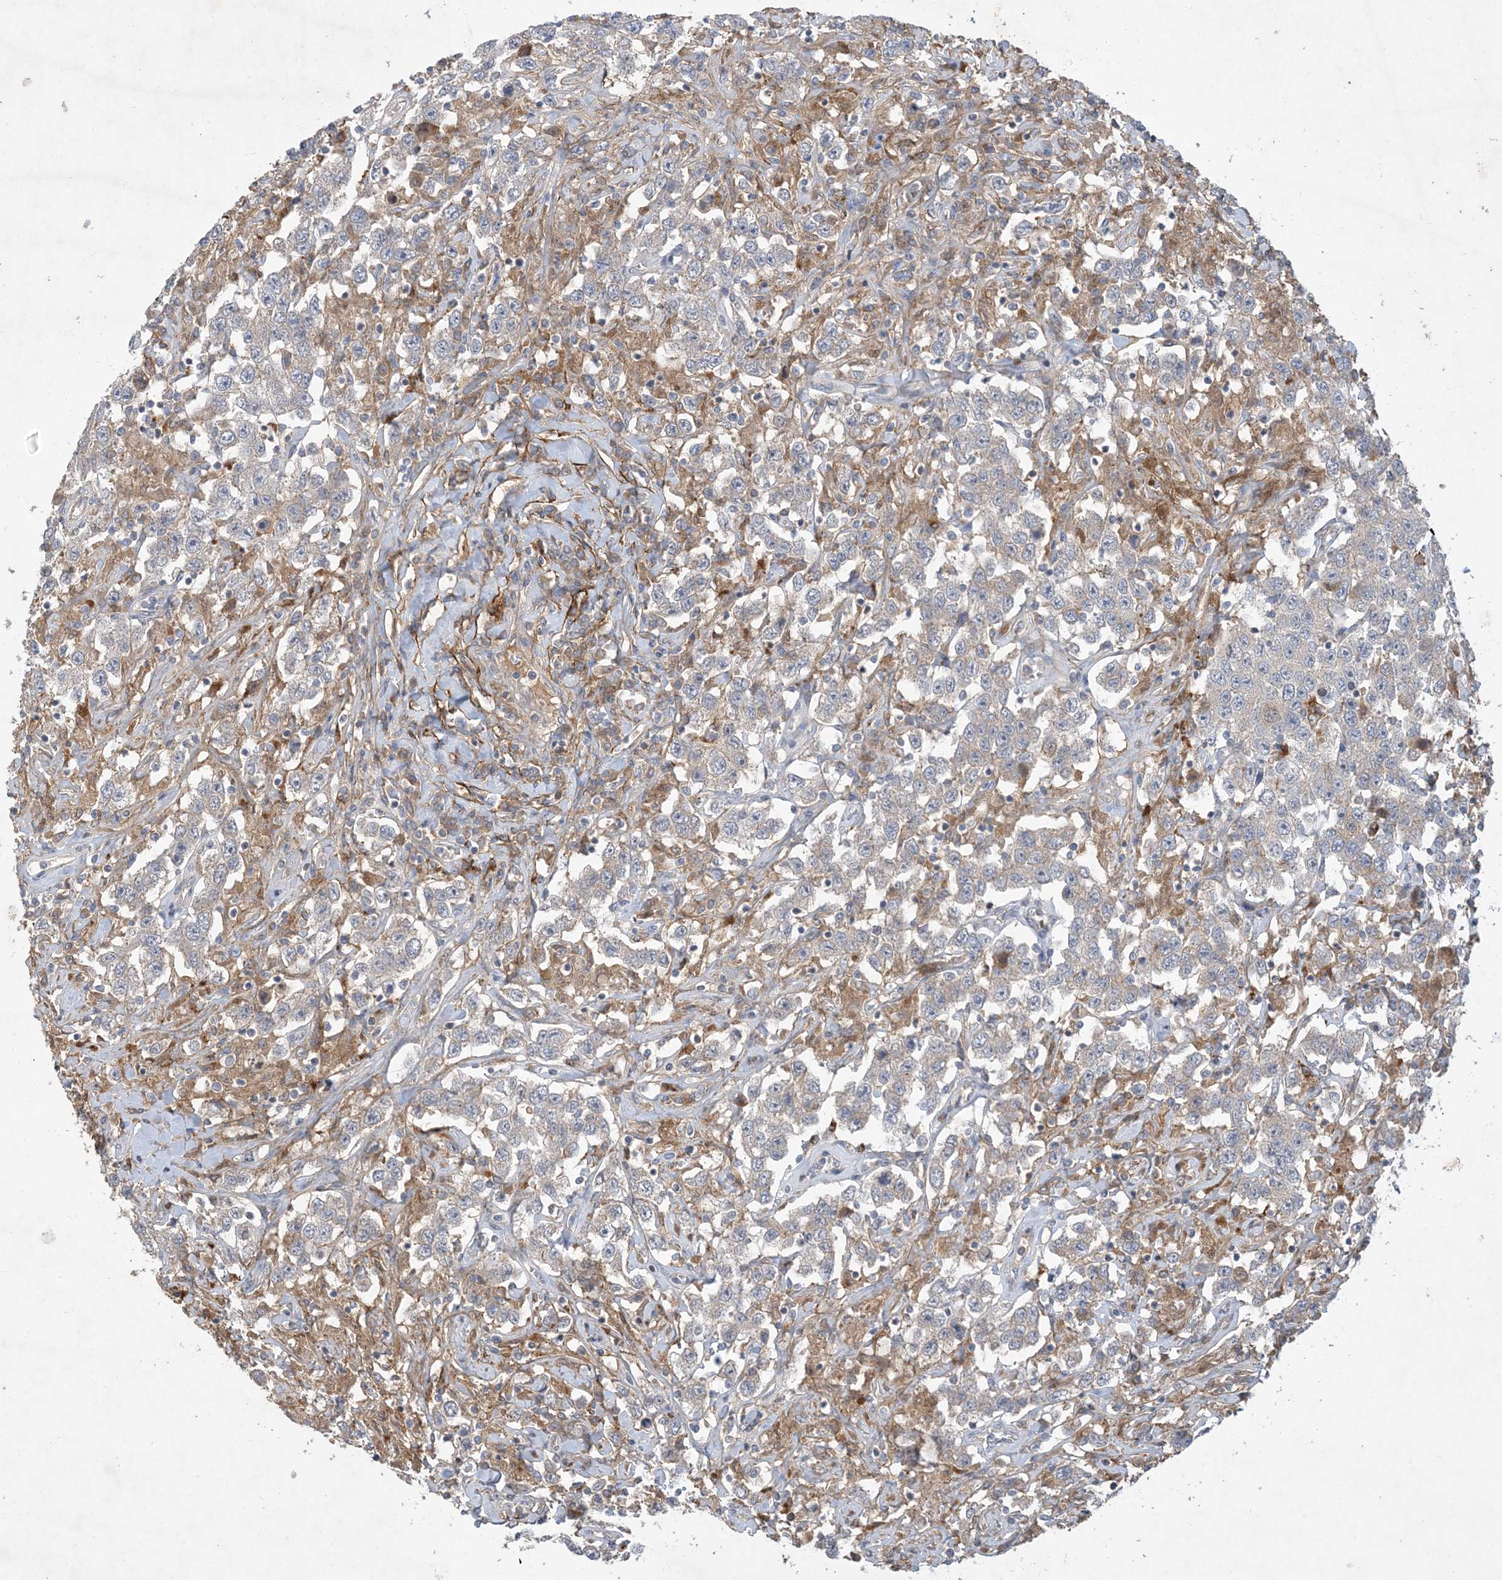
{"staining": {"intensity": "negative", "quantity": "none", "location": "none"}, "tissue": "testis cancer", "cell_type": "Tumor cells", "image_type": "cancer", "snomed": [{"axis": "morphology", "description": "Seminoma, NOS"}, {"axis": "topography", "description": "Testis"}], "caption": "Immunohistochemistry (IHC) photomicrograph of human testis cancer stained for a protein (brown), which shows no positivity in tumor cells.", "gene": "MRPS18A", "patient": {"sex": "male", "age": 41}}